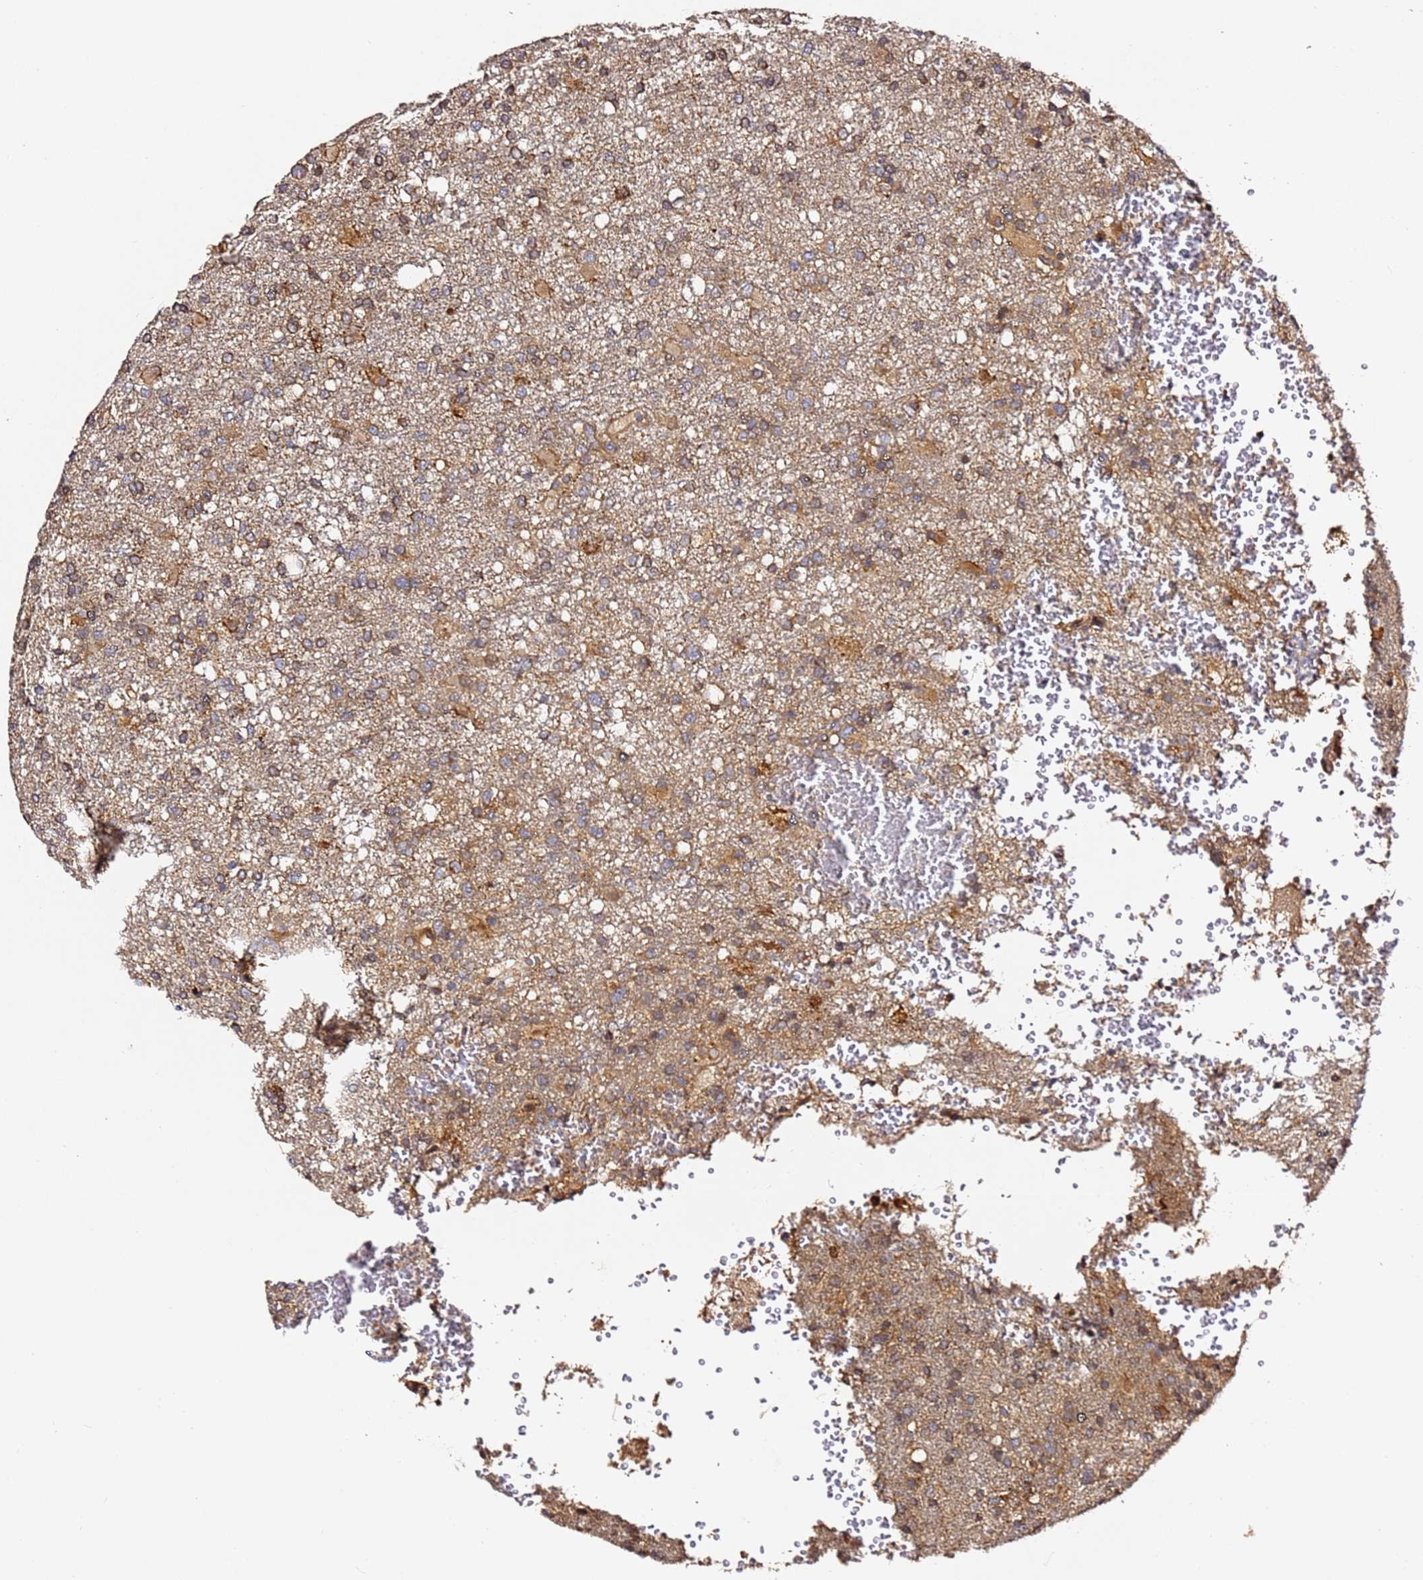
{"staining": {"intensity": "moderate", "quantity": "<25%", "location": "cytoplasmic/membranous"}, "tissue": "glioma", "cell_type": "Tumor cells", "image_type": "cancer", "snomed": [{"axis": "morphology", "description": "Glioma, malignant, High grade"}, {"axis": "topography", "description": "Brain"}], "caption": "Immunohistochemistry (IHC) of high-grade glioma (malignant) exhibits low levels of moderate cytoplasmic/membranous expression in approximately <25% of tumor cells. The protein is stained brown, and the nuclei are stained in blue (DAB (3,3'-diaminobenzidine) IHC with brightfield microscopy, high magnification).", "gene": "ALG11", "patient": {"sex": "female", "age": 74}}